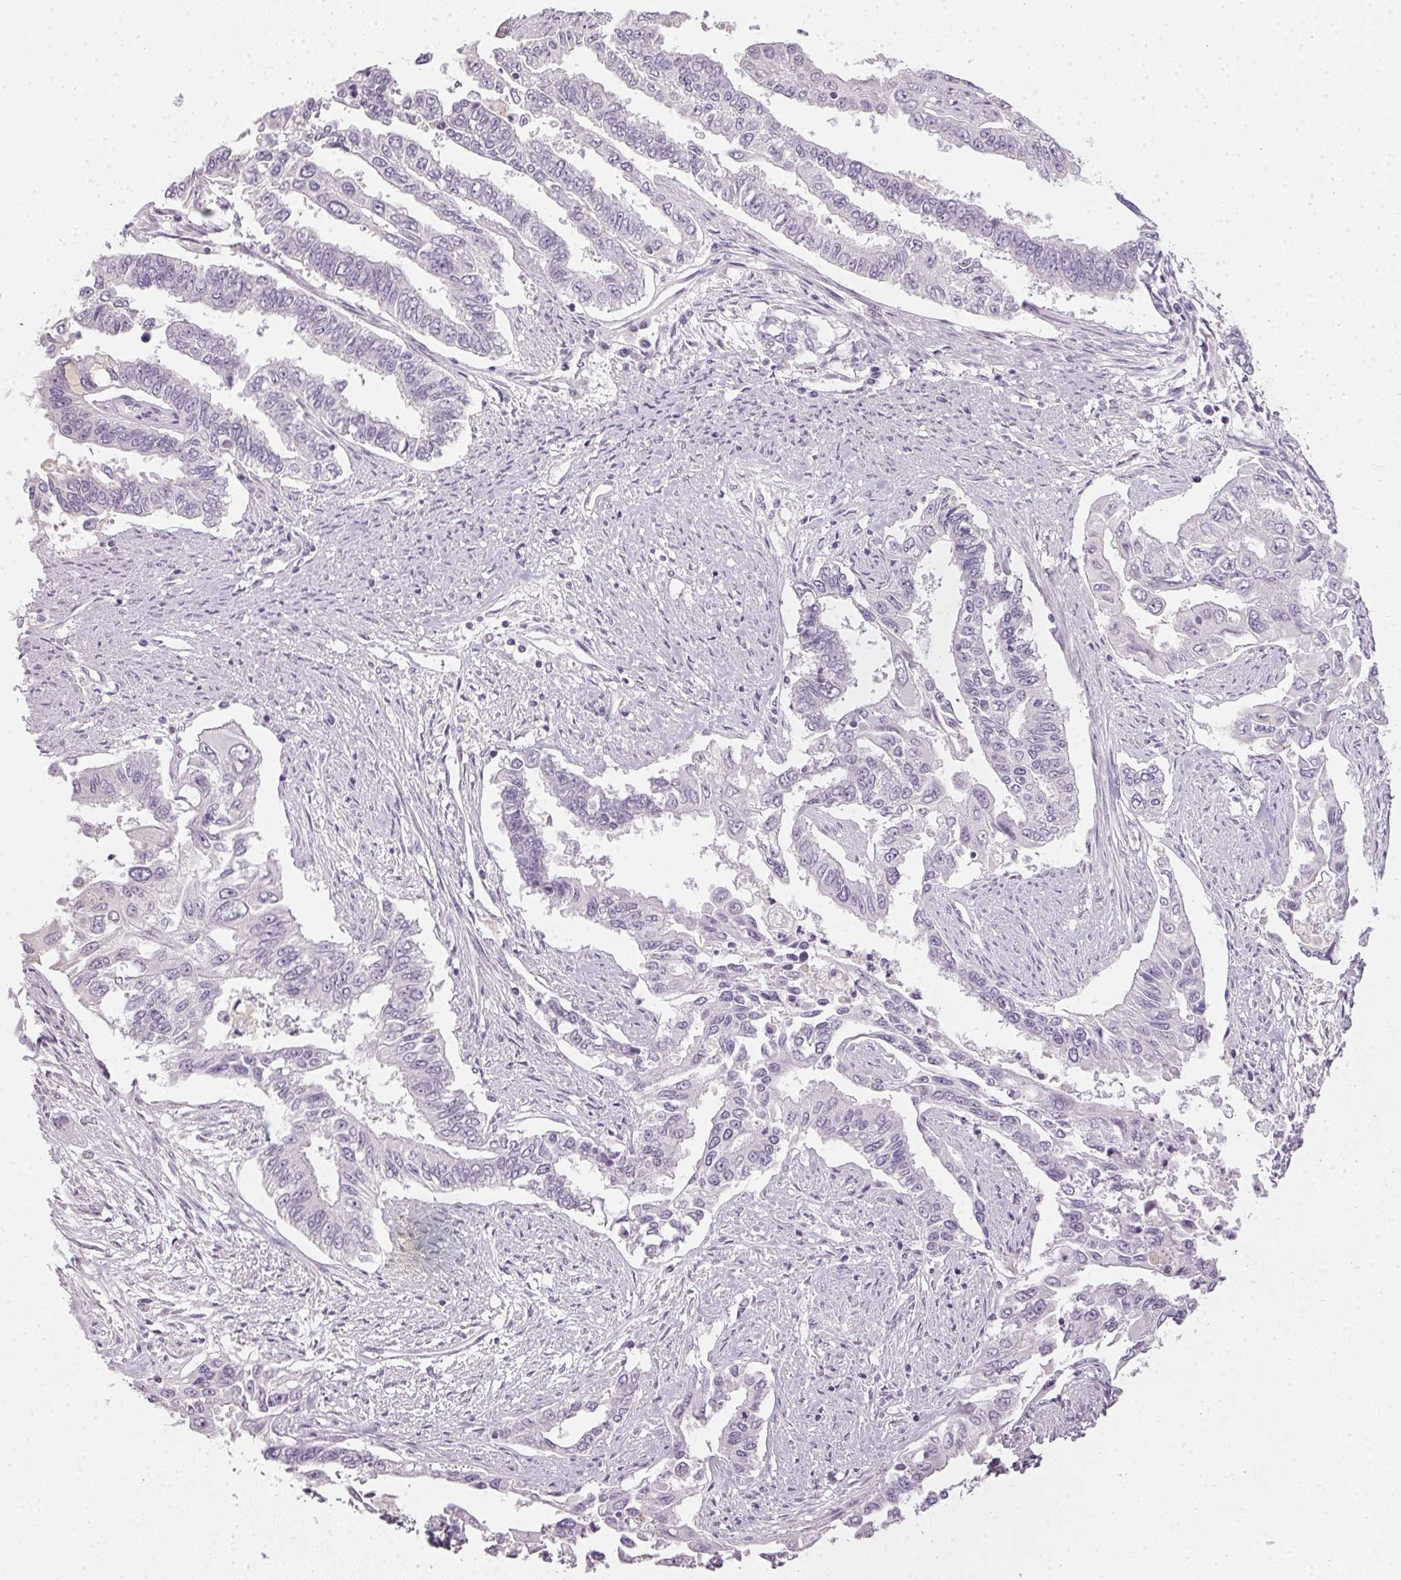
{"staining": {"intensity": "negative", "quantity": "none", "location": "none"}, "tissue": "endometrial cancer", "cell_type": "Tumor cells", "image_type": "cancer", "snomed": [{"axis": "morphology", "description": "Adenocarcinoma, NOS"}, {"axis": "topography", "description": "Uterus"}], "caption": "An IHC photomicrograph of adenocarcinoma (endometrial) is shown. There is no staining in tumor cells of adenocarcinoma (endometrial).", "gene": "TMEM72", "patient": {"sex": "female", "age": 59}}